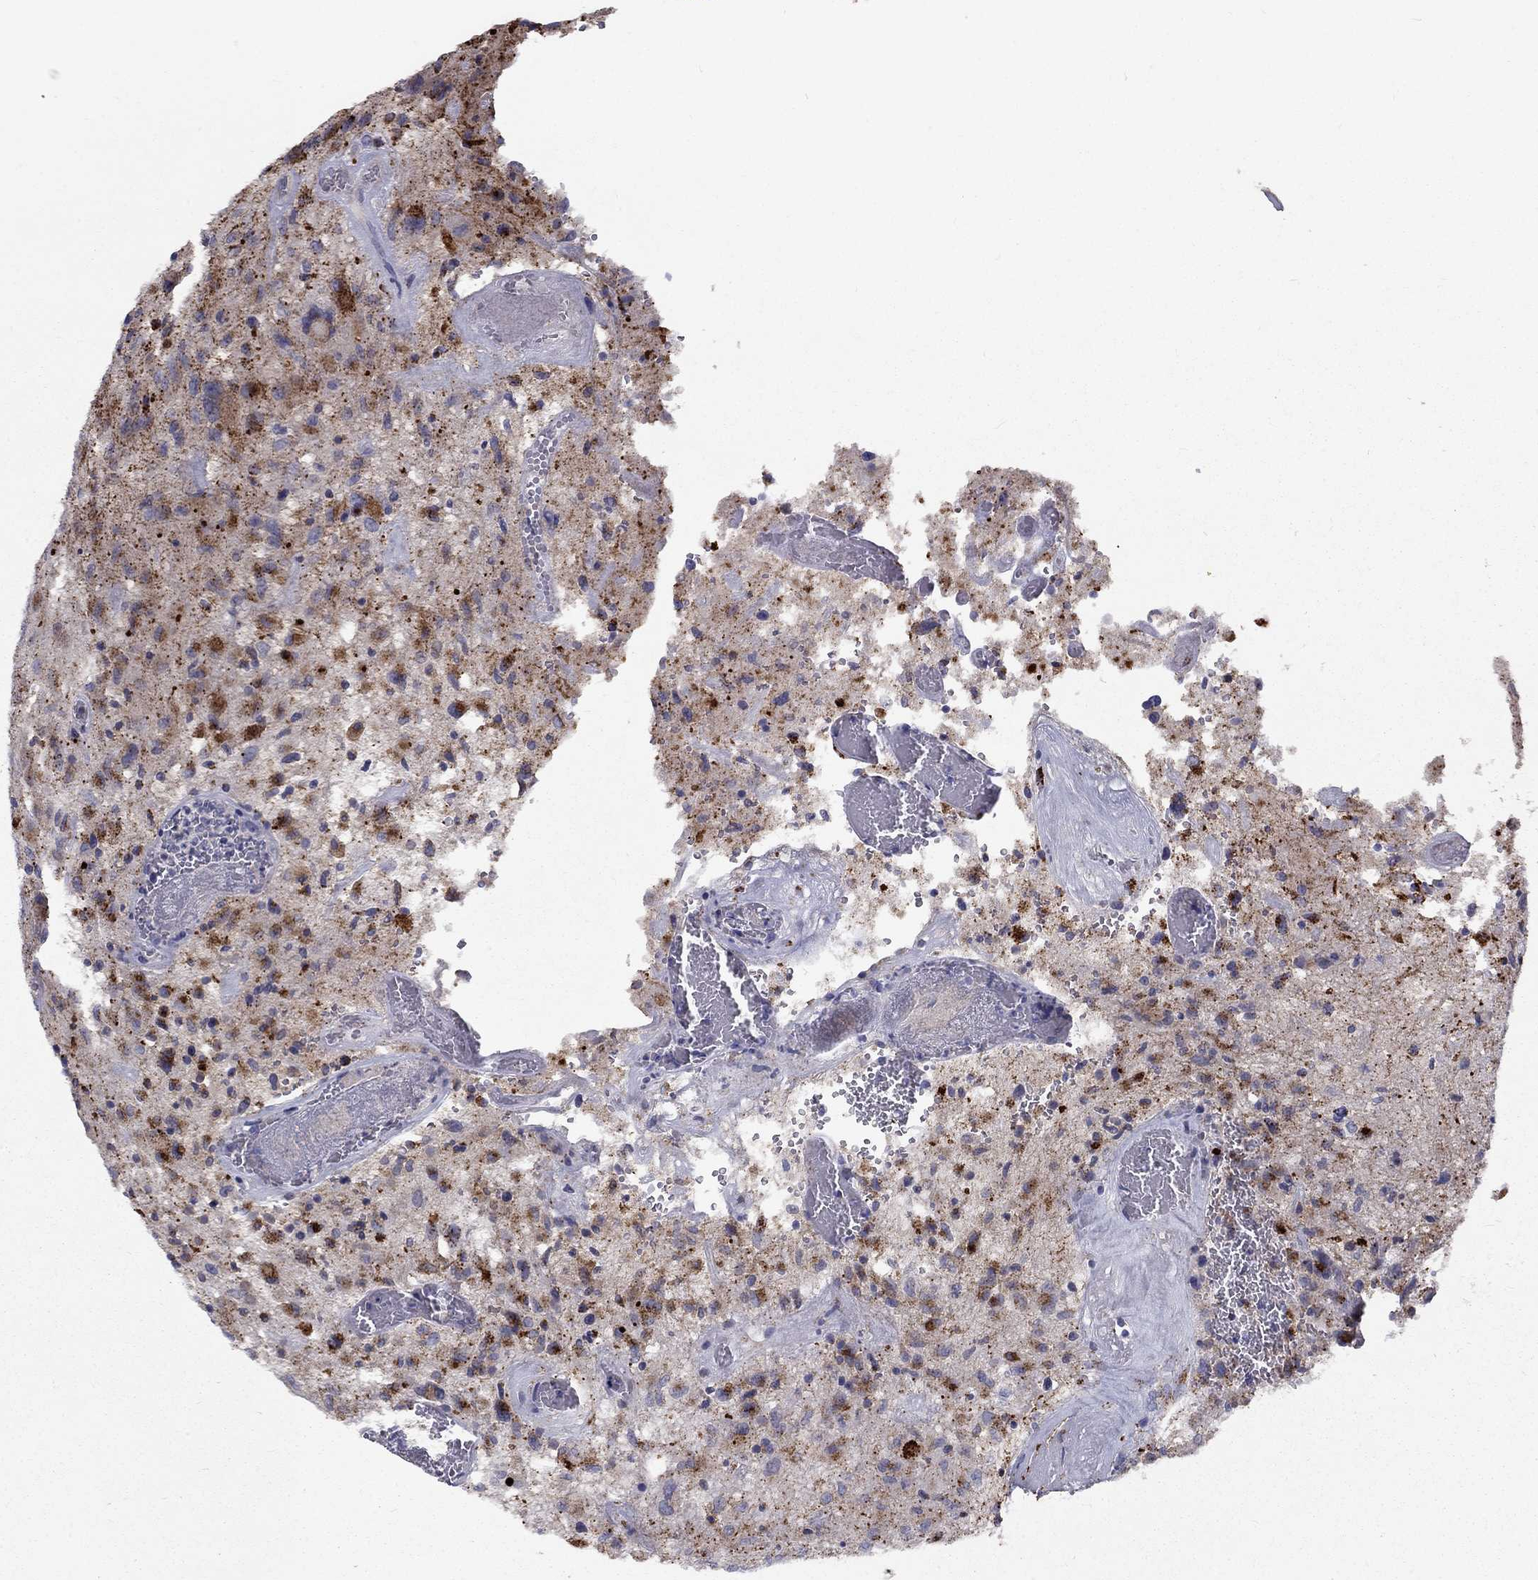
{"staining": {"intensity": "strong", "quantity": "<25%", "location": "cytoplasmic/membranous"}, "tissue": "glioma", "cell_type": "Tumor cells", "image_type": "cancer", "snomed": [{"axis": "morphology", "description": "Glioma, malignant, NOS"}, {"axis": "morphology", "description": "Glioma, malignant, High grade"}, {"axis": "topography", "description": "Brain"}], "caption": "Immunohistochemistry (IHC) of human malignant glioma exhibits medium levels of strong cytoplasmic/membranous staining in approximately <25% of tumor cells. (brown staining indicates protein expression, while blue staining denotes nuclei).", "gene": "EPDR1", "patient": {"sex": "female", "age": 71}}